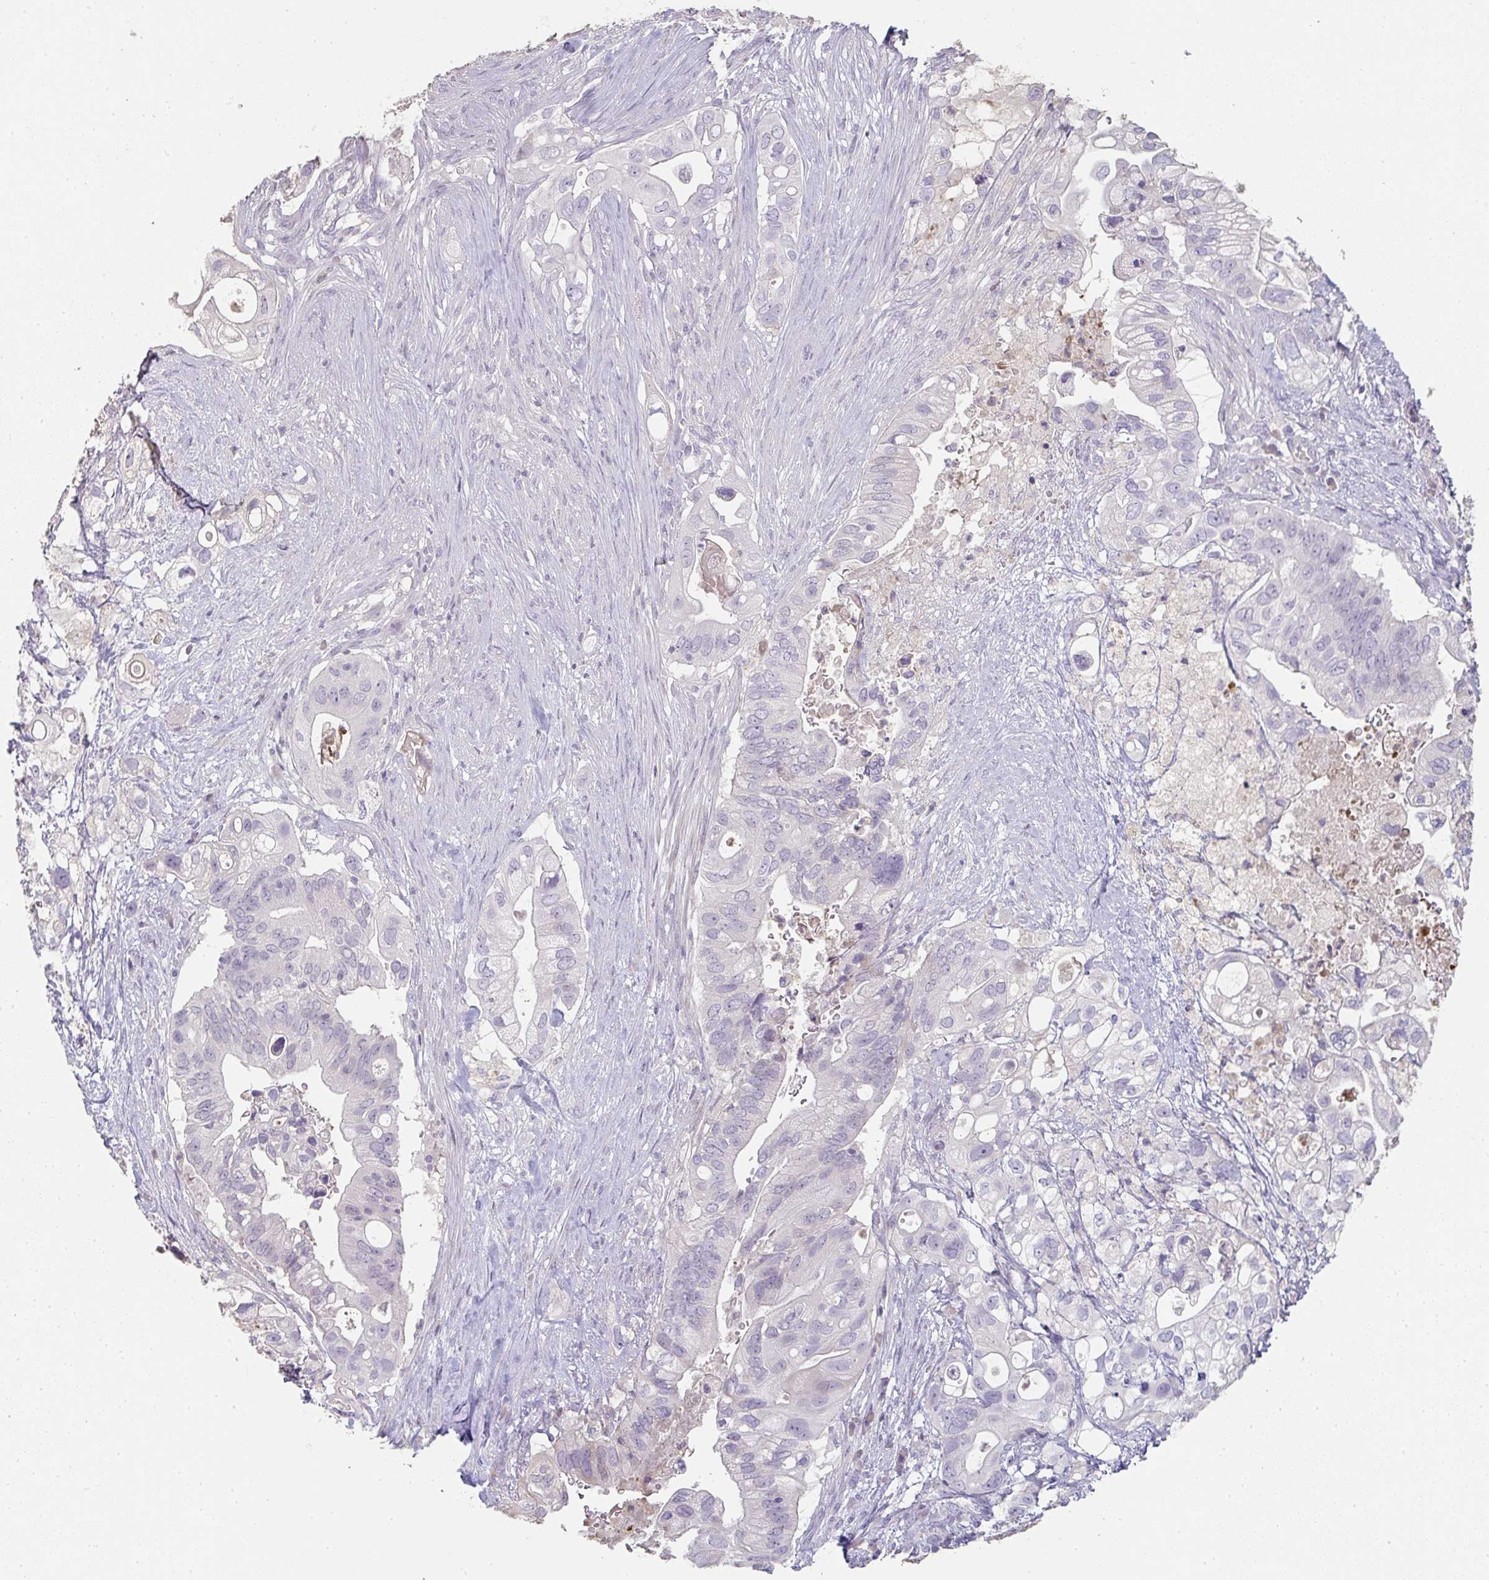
{"staining": {"intensity": "negative", "quantity": "none", "location": "none"}, "tissue": "pancreatic cancer", "cell_type": "Tumor cells", "image_type": "cancer", "snomed": [{"axis": "morphology", "description": "Adenocarcinoma, NOS"}, {"axis": "topography", "description": "Pancreas"}], "caption": "Tumor cells show no significant protein positivity in pancreatic cancer.", "gene": "A1CF", "patient": {"sex": "female", "age": 72}}